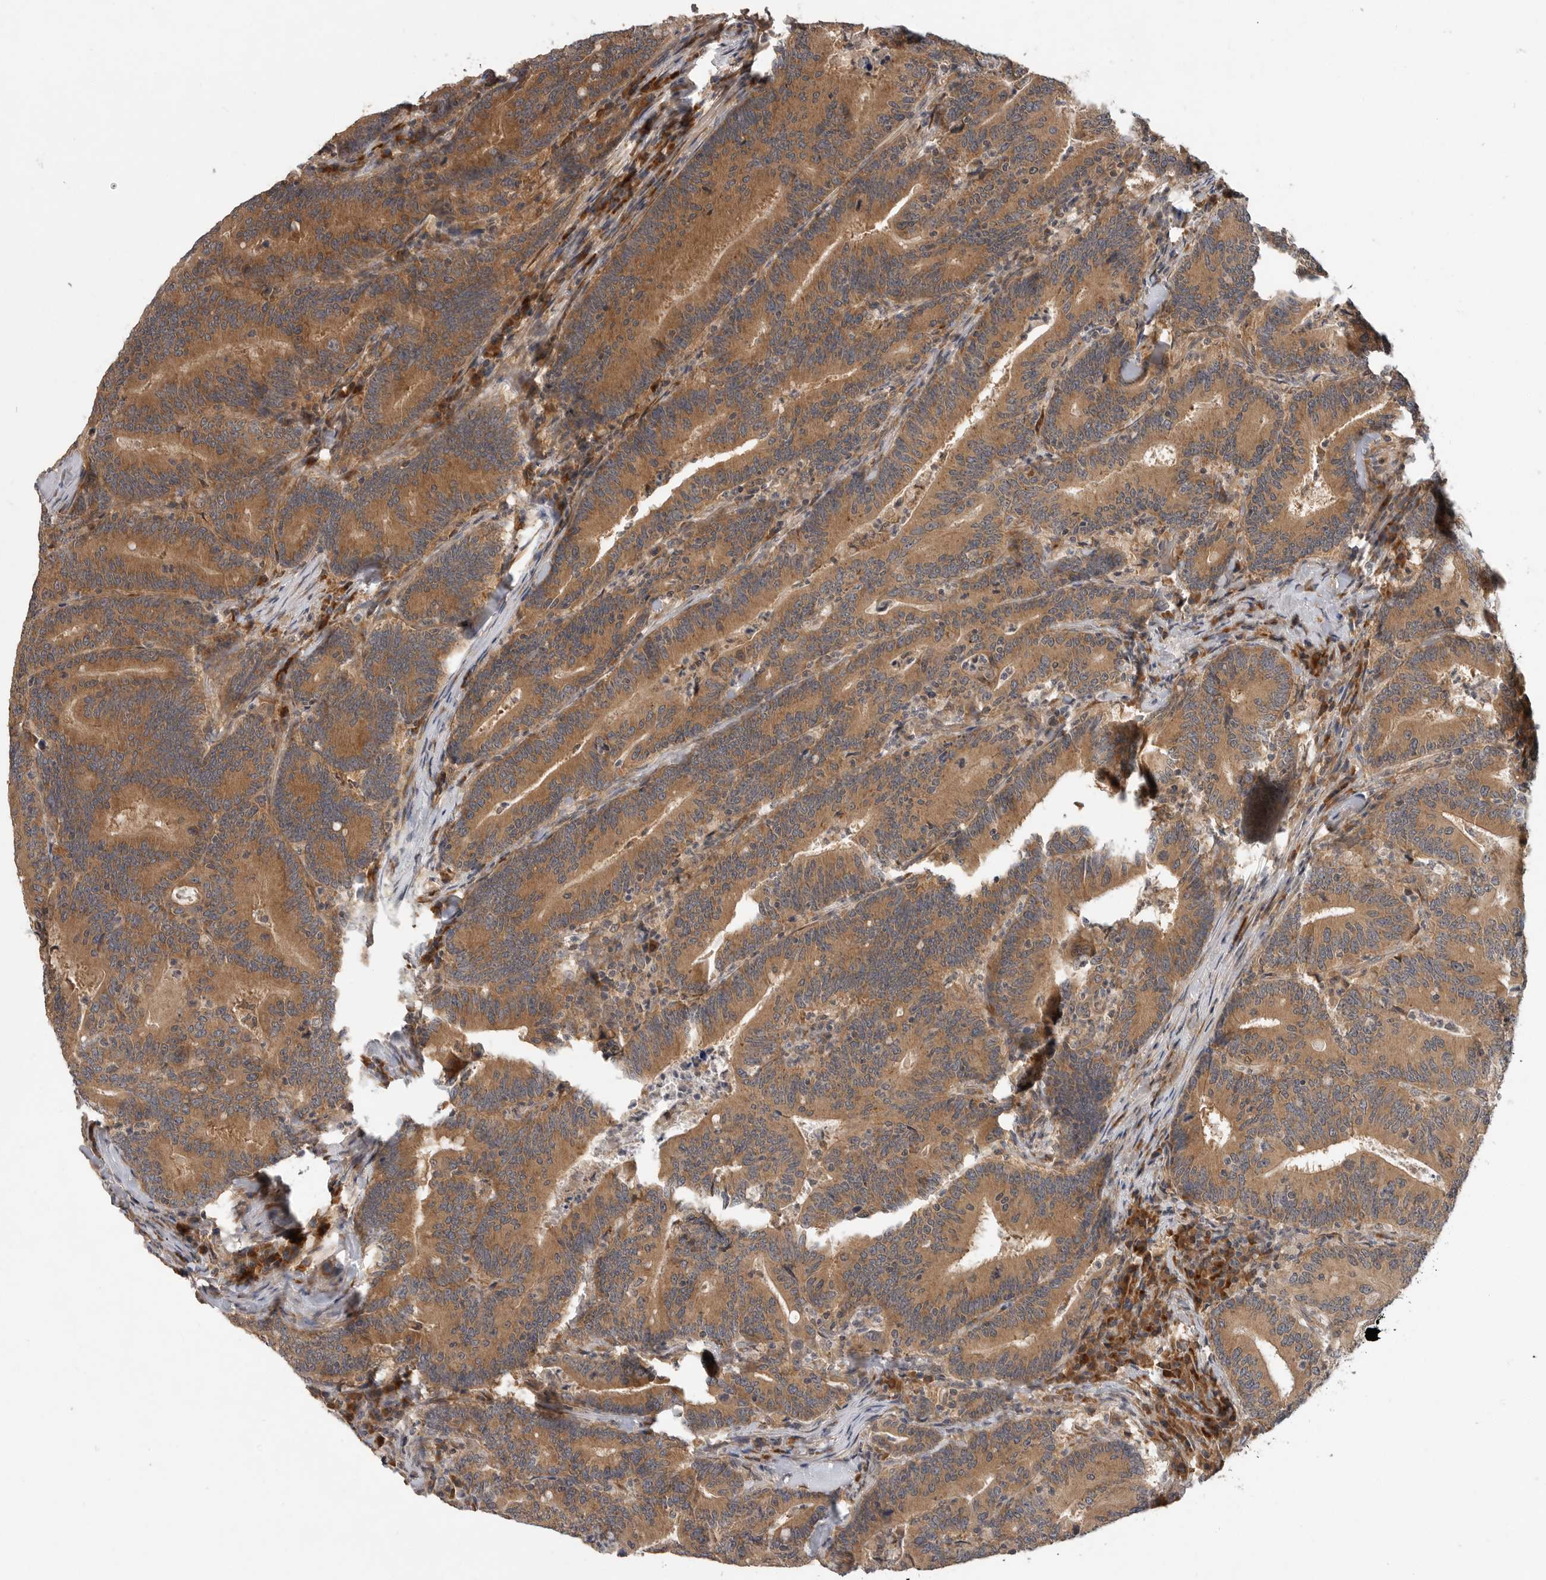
{"staining": {"intensity": "moderate", "quantity": ">75%", "location": "cytoplasmic/membranous"}, "tissue": "colorectal cancer", "cell_type": "Tumor cells", "image_type": "cancer", "snomed": [{"axis": "morphology", "description": "Adenocarcinoma, NOS"}, {"axis": "topography", "description": "Colon"}], "caption": "Adenocarcinoma (colorectal) was stained to show a protein in brown. There is medium levels of moderate cytoplasmic/membranous expression in approximately >75% of tumor cells.", "gene": "OSBPL9", "patient": {"sex": "female", "age": 66}}